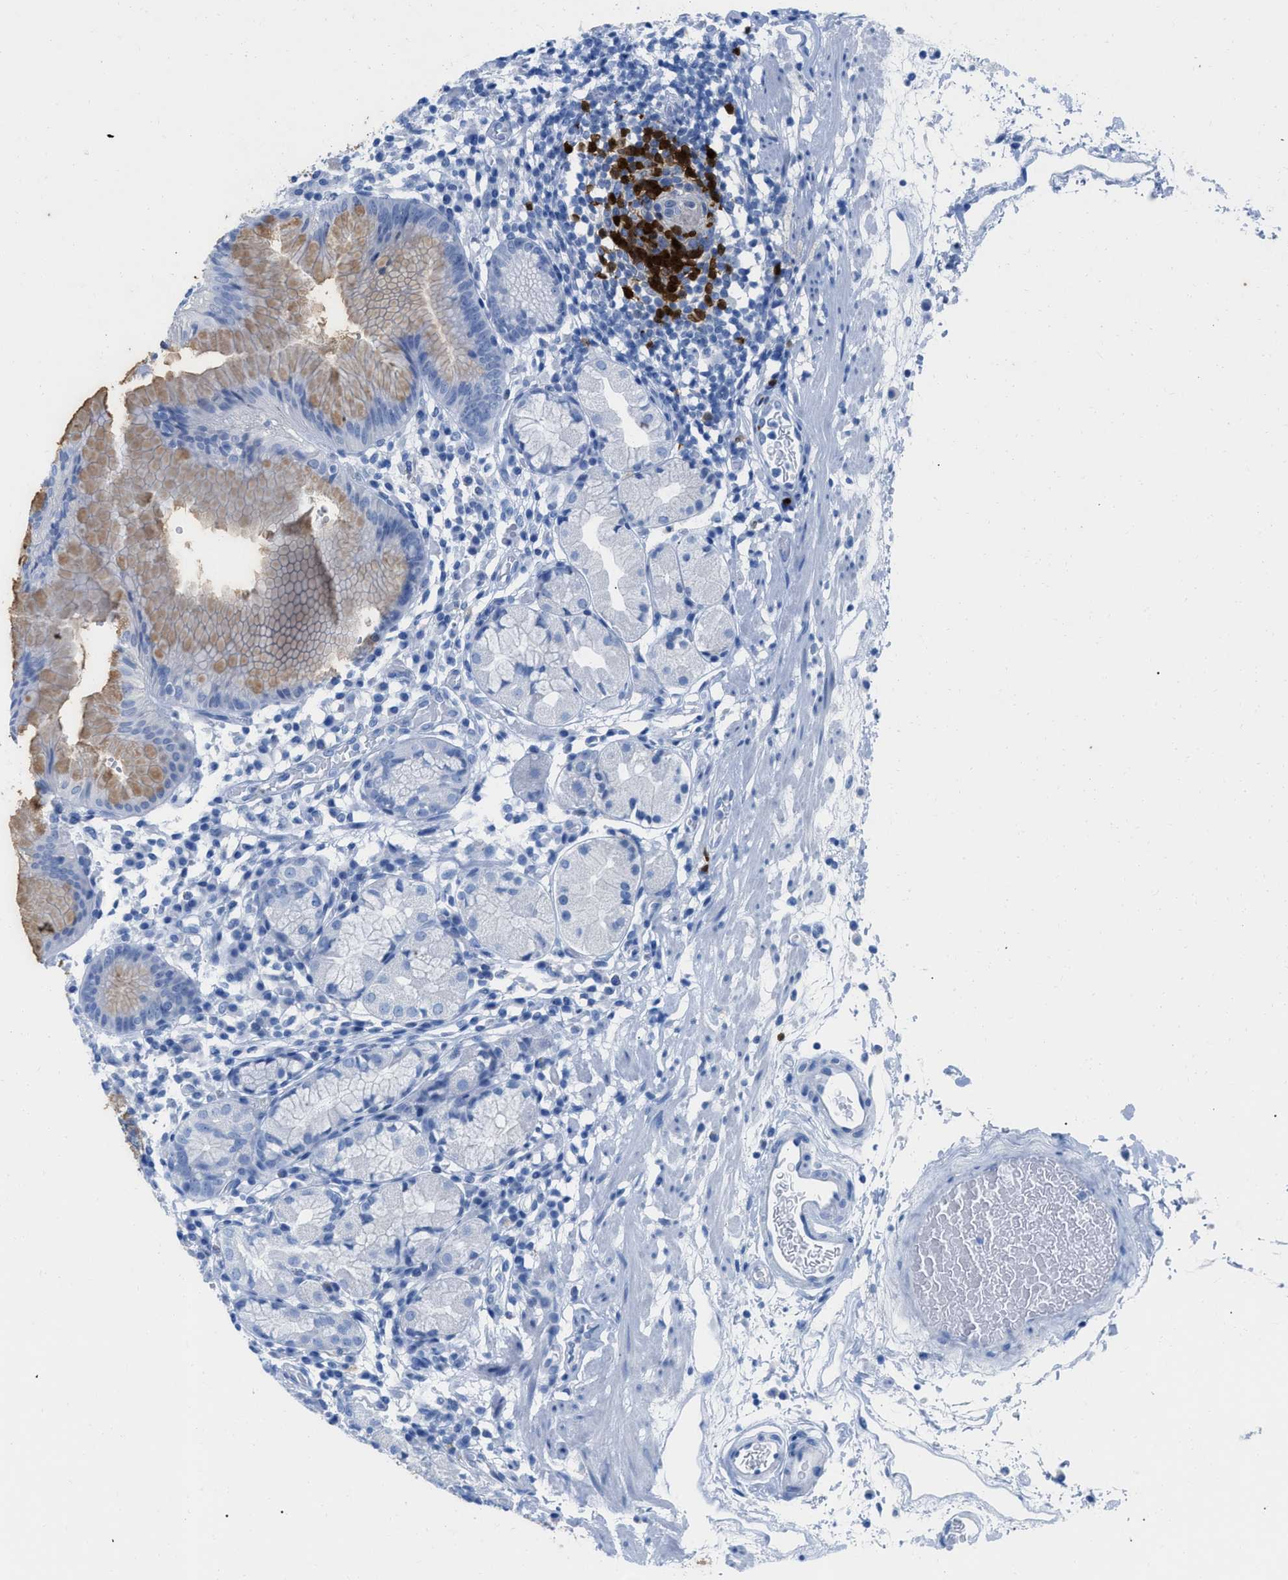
{"staining": {"intensity": "weak", "quantity": "<25%", "location": "cytoplasmic/membranous"}, "tissue": "stomach", "cell_type": "Glandular cells", "image_type": "normal", "snomed": [{"axis": "morphology", "description": "Normal tissue, NOS"}, {"axis": "topography", "description": "Stomach"}, {"axis": "topography", "description": "Stomach, lower"}], "caption": "Immunohistochemical staining of unremarkable human stomach demonstrates no significant staining in glandular cells. (Stains: DAB (3,3'-diaminobenzidine) IHC with hematoxylin counter stain, Microscopy: brightfield microscopy at high magnification).", "gene": "TCL1A", "patient": {"sex": "female", "age": 75}}